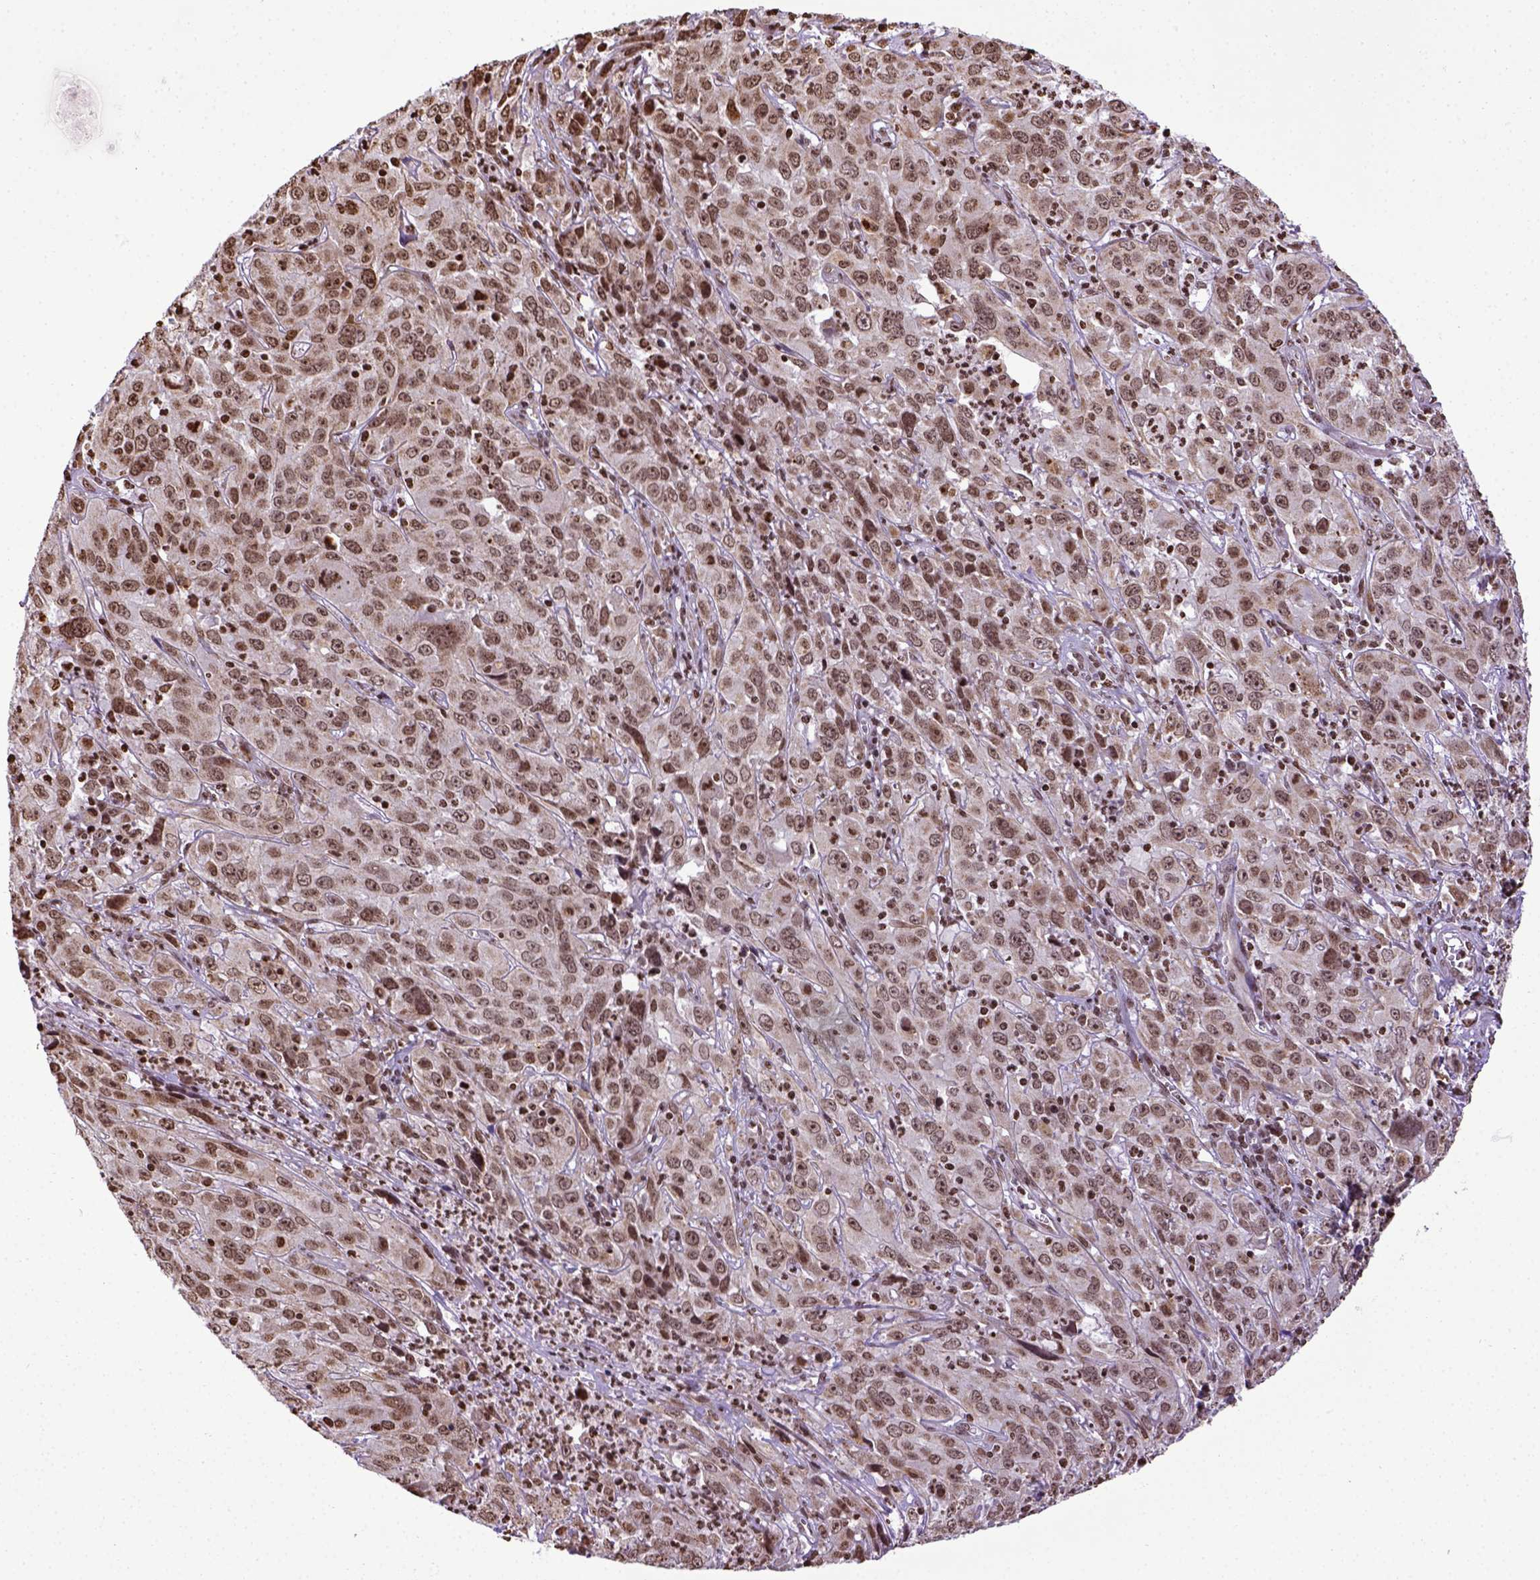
{"staining": {"intensity": "moderate", "quantity": ">75%", "location": "nuclear"}, "tissue": "cervical cancer", "cell_type": "Tumor cells", "image_type": "cancer", "snomed": [{"axis": "morphology", "description": "Squamous cell carcinoma, NOS"}, {"axis": "topography", "description": "Cervix"}], "caption": "Protein analysis of cervical cancer (squamous cell carcinoma) tissue exhibits moderate nuclear positivity in about >75% of tumor cells.", "gene": "ZNF75D", "patient": {"sex": "female", "age": 32}}